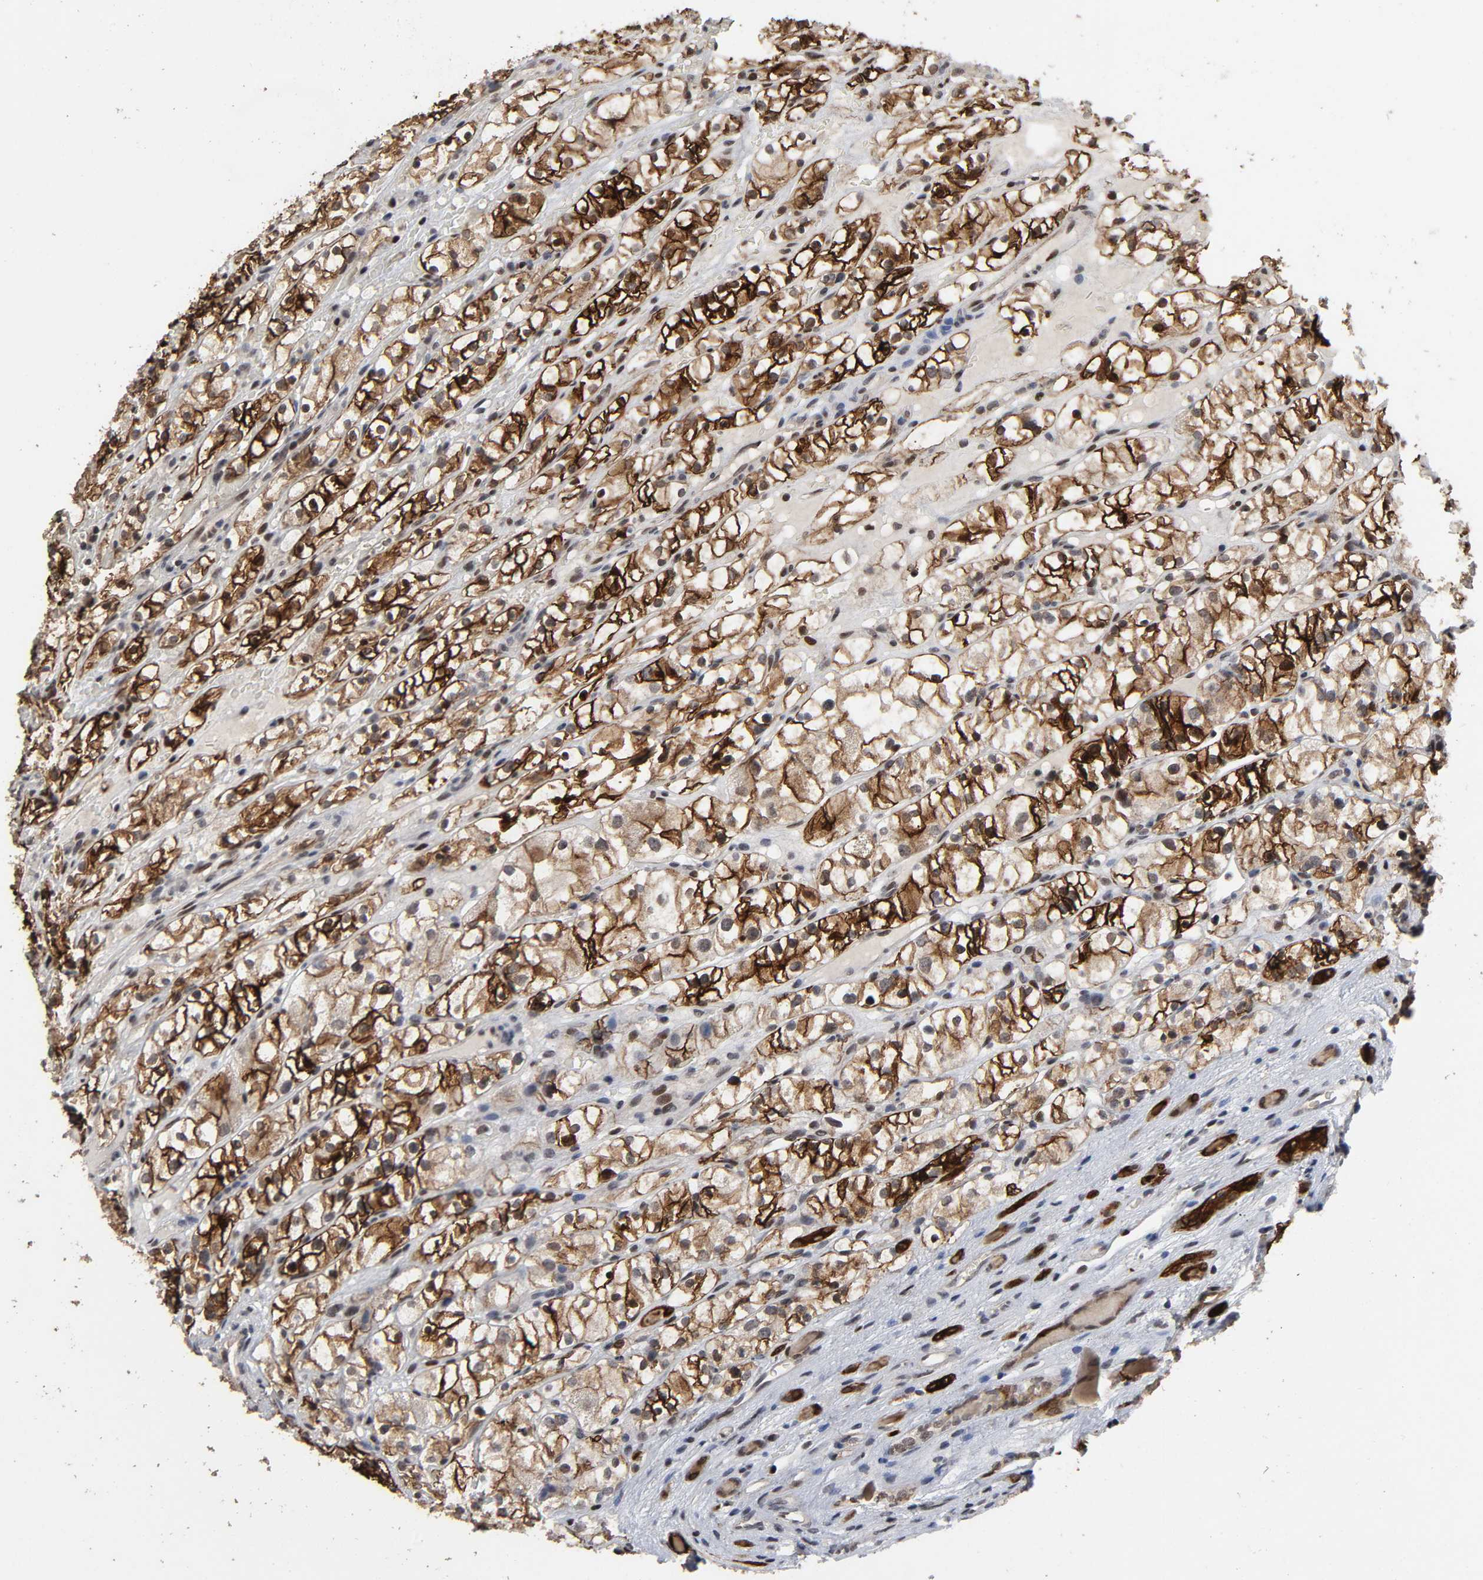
{"staining": {"intensity": "strong", "quantity": ">75%", "location": "cytoplasmic/membranous,nuclear"}, "tissue": "renal cancer", "cell_type": "Tumor cells", "image_type": "cancer", "snomed": [{"axis": "morphology", "description": "Adenocarcinoma, NOS"}, {"axis": "topography", "description": "Kidney"}], "caption": "Human renal cancer (adenocarcinoma) stained with a protein marker exhibits strong staining in tumor cells.", "gene": "AHNAK2", "patient": {"sex": "female", "age": 60}}